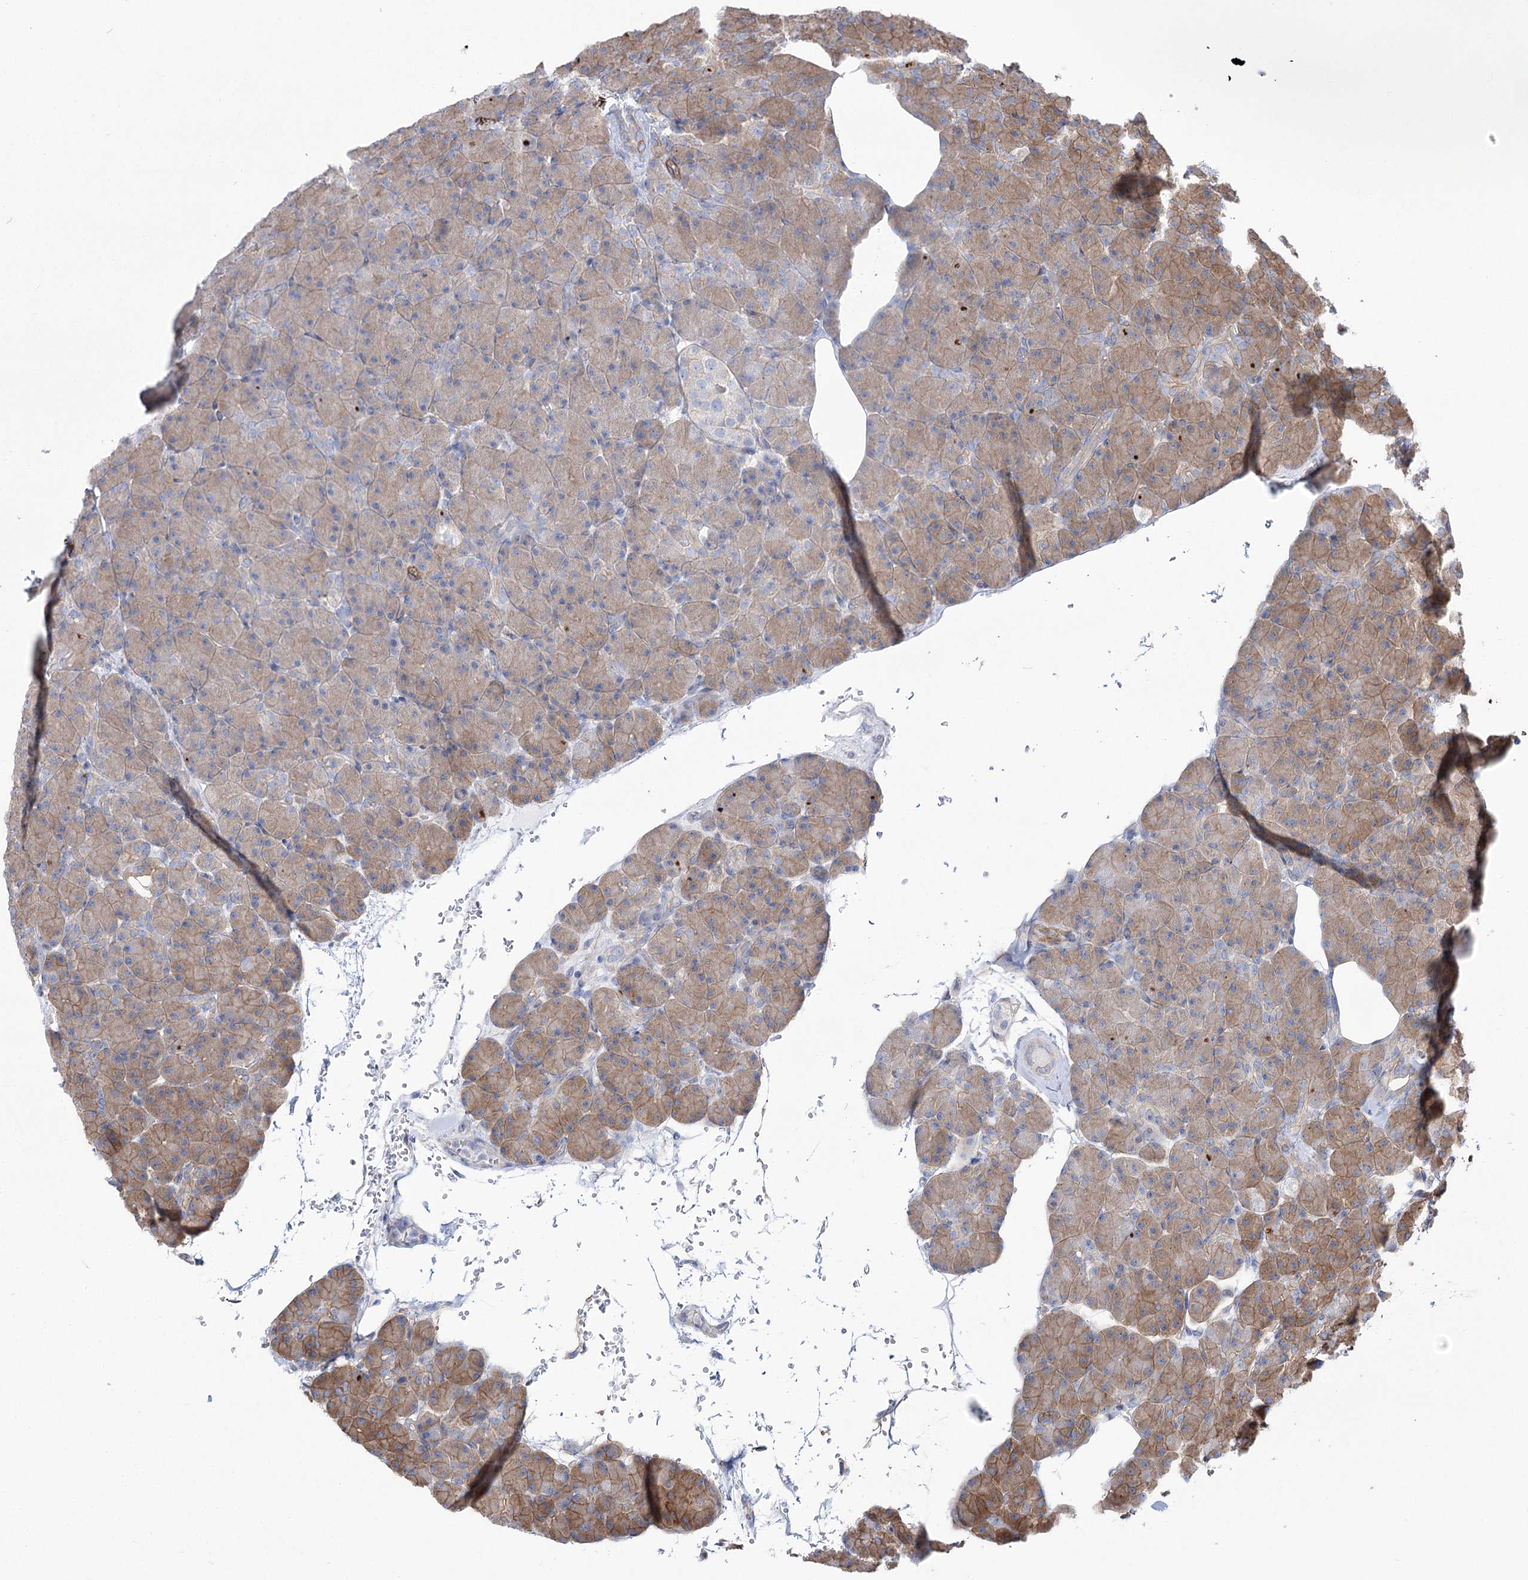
{"staining": {"intensity": "moderate", "quantity": "25%-75%", "location": "cytoplasmic/membranous"}, "tissue": "pancreas", "cell_type": "Exocrine glandular cells", "image_type": "normal", "snomed": [{"axis": "morphology", "description": "Normal tissue, NOS"}, {"axis": "topography", "description": "Pancreas"}], "caption": "Immunohistochemistry (IHC) staining of benign pancreas, which demonstrates medium levels of moderate cytoplasmic/membranous positivity in about 25%-75% of exocrine glandular cells indicating moderate cytoplasmic/membranous protein positivity. The staining was performed using DAB (brown) for protein detection and nuclei were counterstained in hematoxylin (blue).", "gene": "PLEKHA5", "patient": {"sex": "female", "age": 43}}